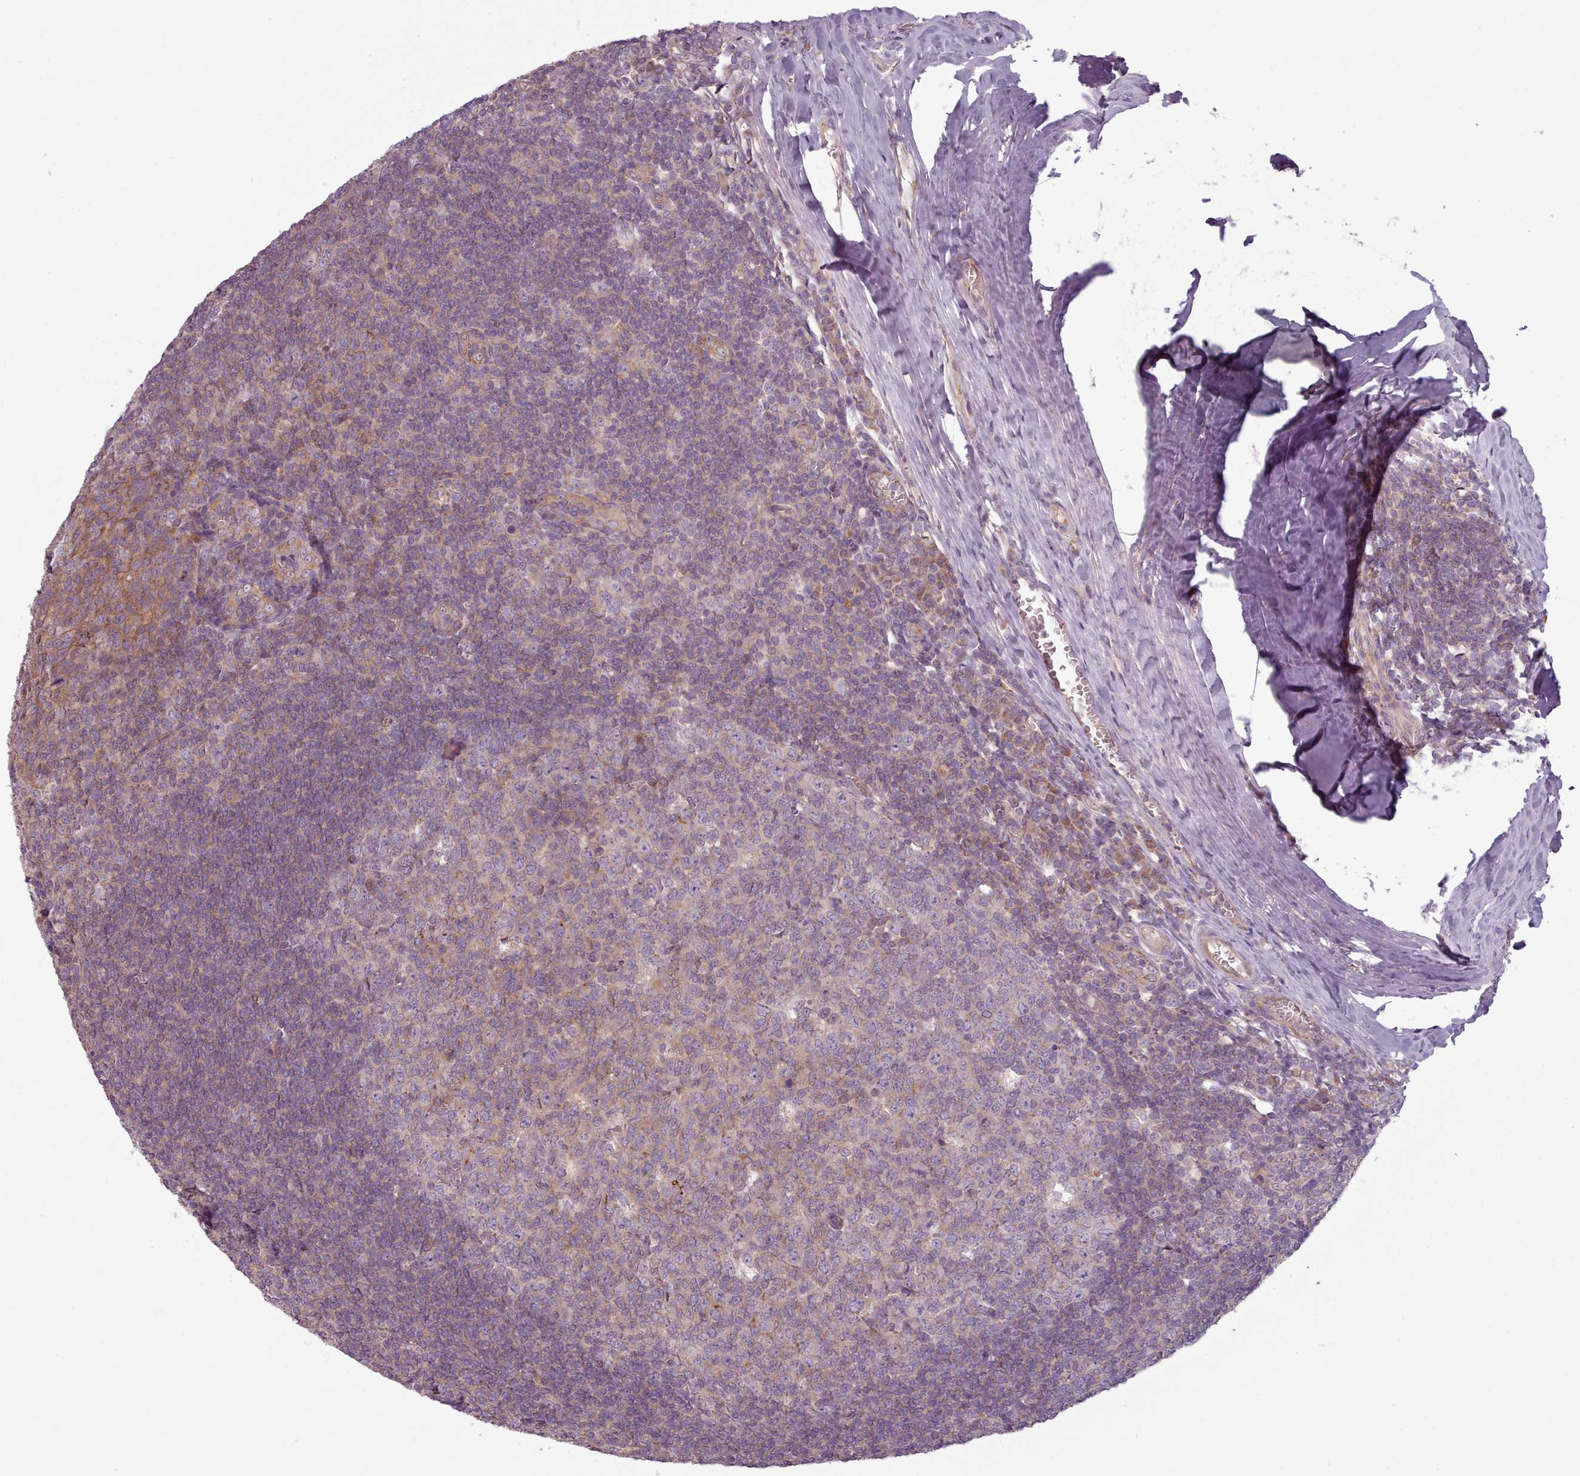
{"staining": {"intensity": "moderate", "quantity": "<25%", "location": "cytoplasmic/membranous"}, "tissue": "tonsil", "cell_type": "Germinal center cells", "image_type": "normal", "snomed": [{"axis": "morphology", "description": "Normal tissue, NOS"}, {"axis": "topography", "description": "Tonsil"}], "caption": "Immunohistochemistry (IHC) image of benign human tonsil stained for a protein (brown), which displays low levels of moderate cytoplasmic/membranous positivity in approximately <25% of germinal center cells.", "gene": "NT5DC2", "patient": {"sex": "male", "age": 27}}